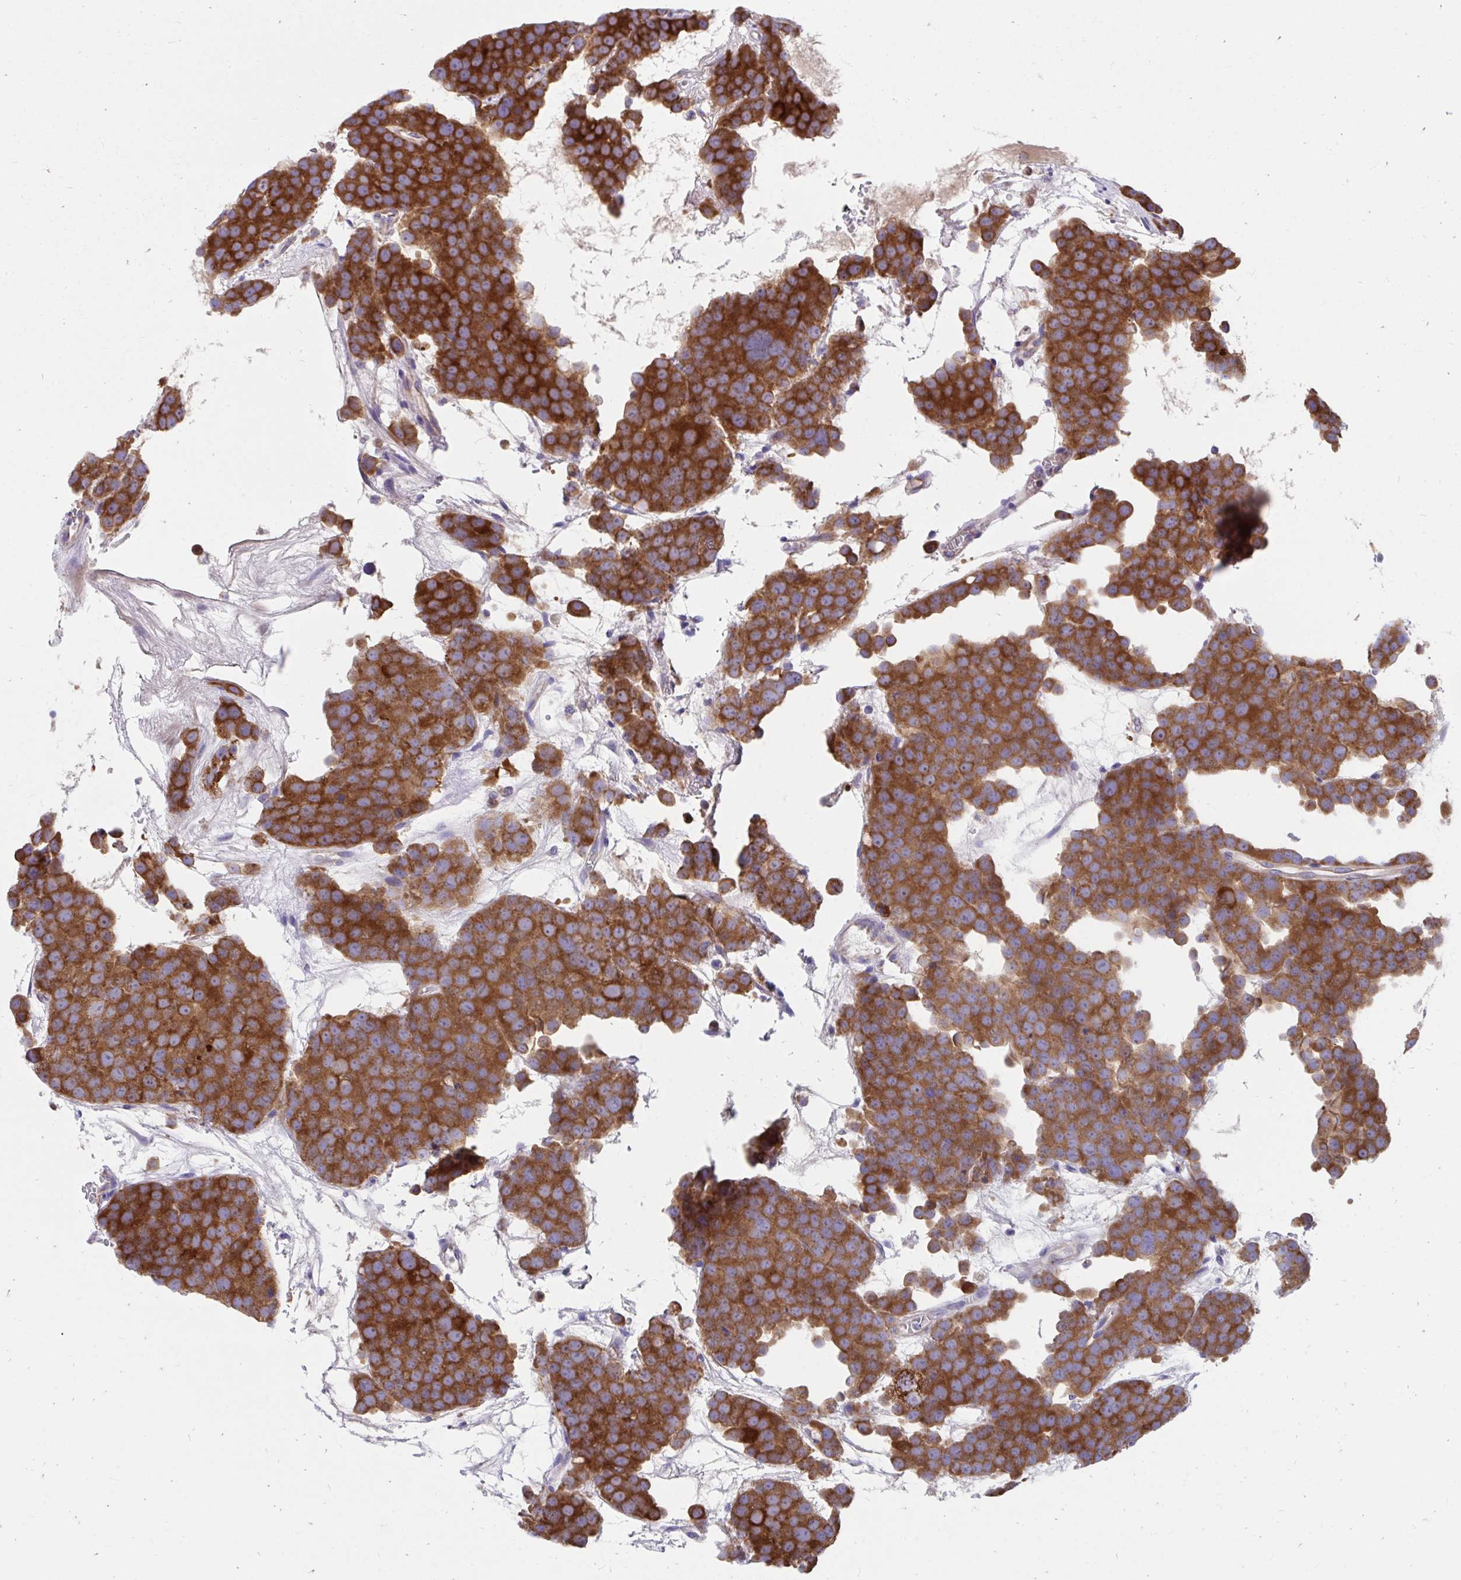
{"staining": {"intensity": "strong", "quantity": ">75%", "location": "cytoplasmic/membranous"}, "tissue": "testis cancer", "cell_type": "Tumor cells", "image_type": "cancer", "snomed": [{"axis": "morphology", "description": "Seminoma, NOS"}, {"axis": "topography", "description": "Testis"}], "caption": "Immunohistochemistry (IHC) histopathology image of human seminoma (testis) stained for a protein (brown), which demonstrates high levels of strong cytoplasmic/membranous positivity in approximately >75% of tumor cells.", "gene": "FHIP1B", "patient": {"sex": "male", "age": 71}}